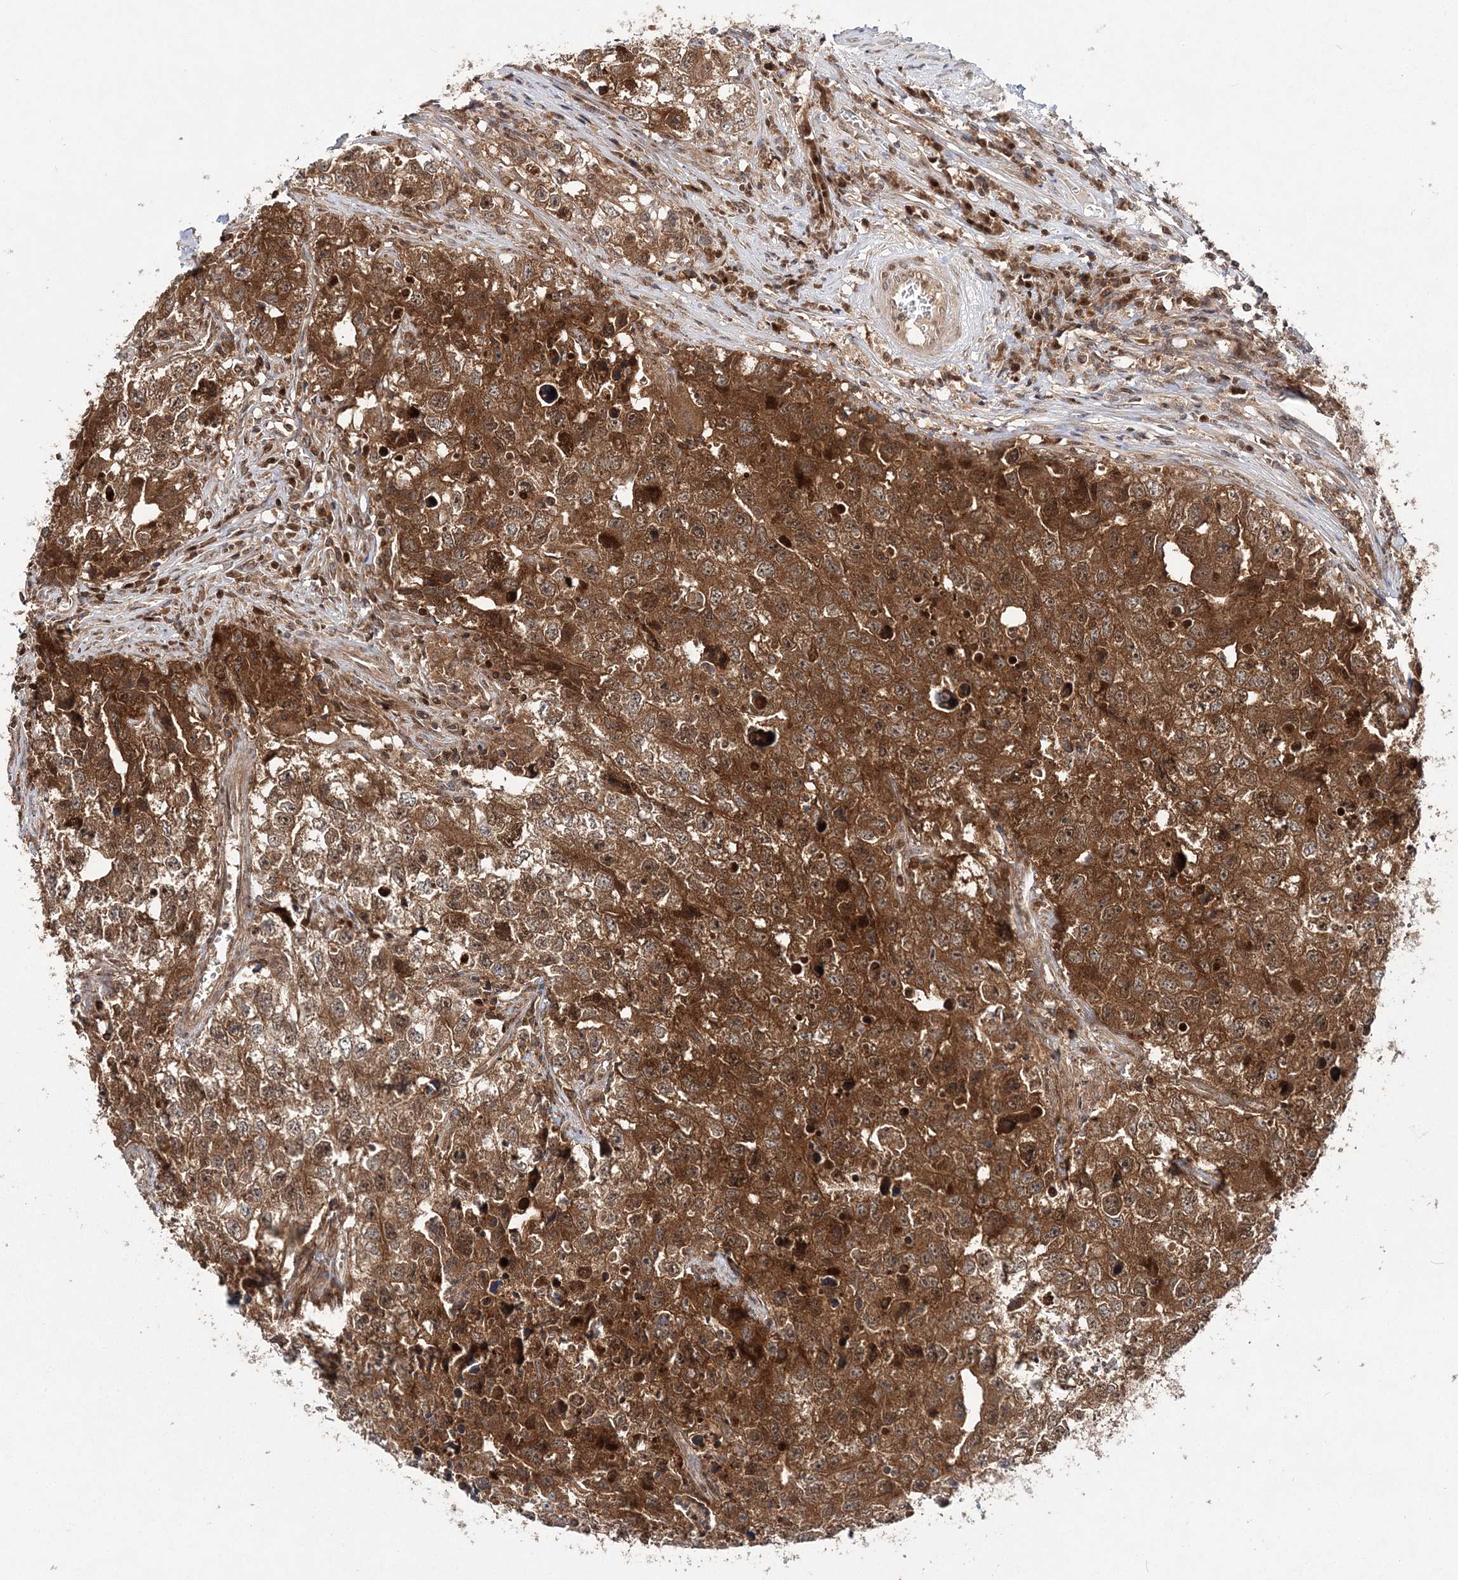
{"staining": {"intensity": "strong", "quantity": ">75%", "location": "cytoplasmic/membranous"}, "tissue": "testis cancer", "cell_type": "Tumor cells", "image_type": "cancer", "snomed": [{"axis": "morphology", "description": "Seminoma, NOS"}, {"axis": "morphology", "description": "Carcinoma, Embryonal, NOS"}, {"axis": "topography", "description": "Testis"}], "caption": "Human testis cancer (seminoma) stained for a protein (brown) demonstrates strong cytoplasmic/membranous positive expression in about >75% of tumor cells.", "gene": "NIF3L1", "patient": {"sex": "male", "age": 43}}